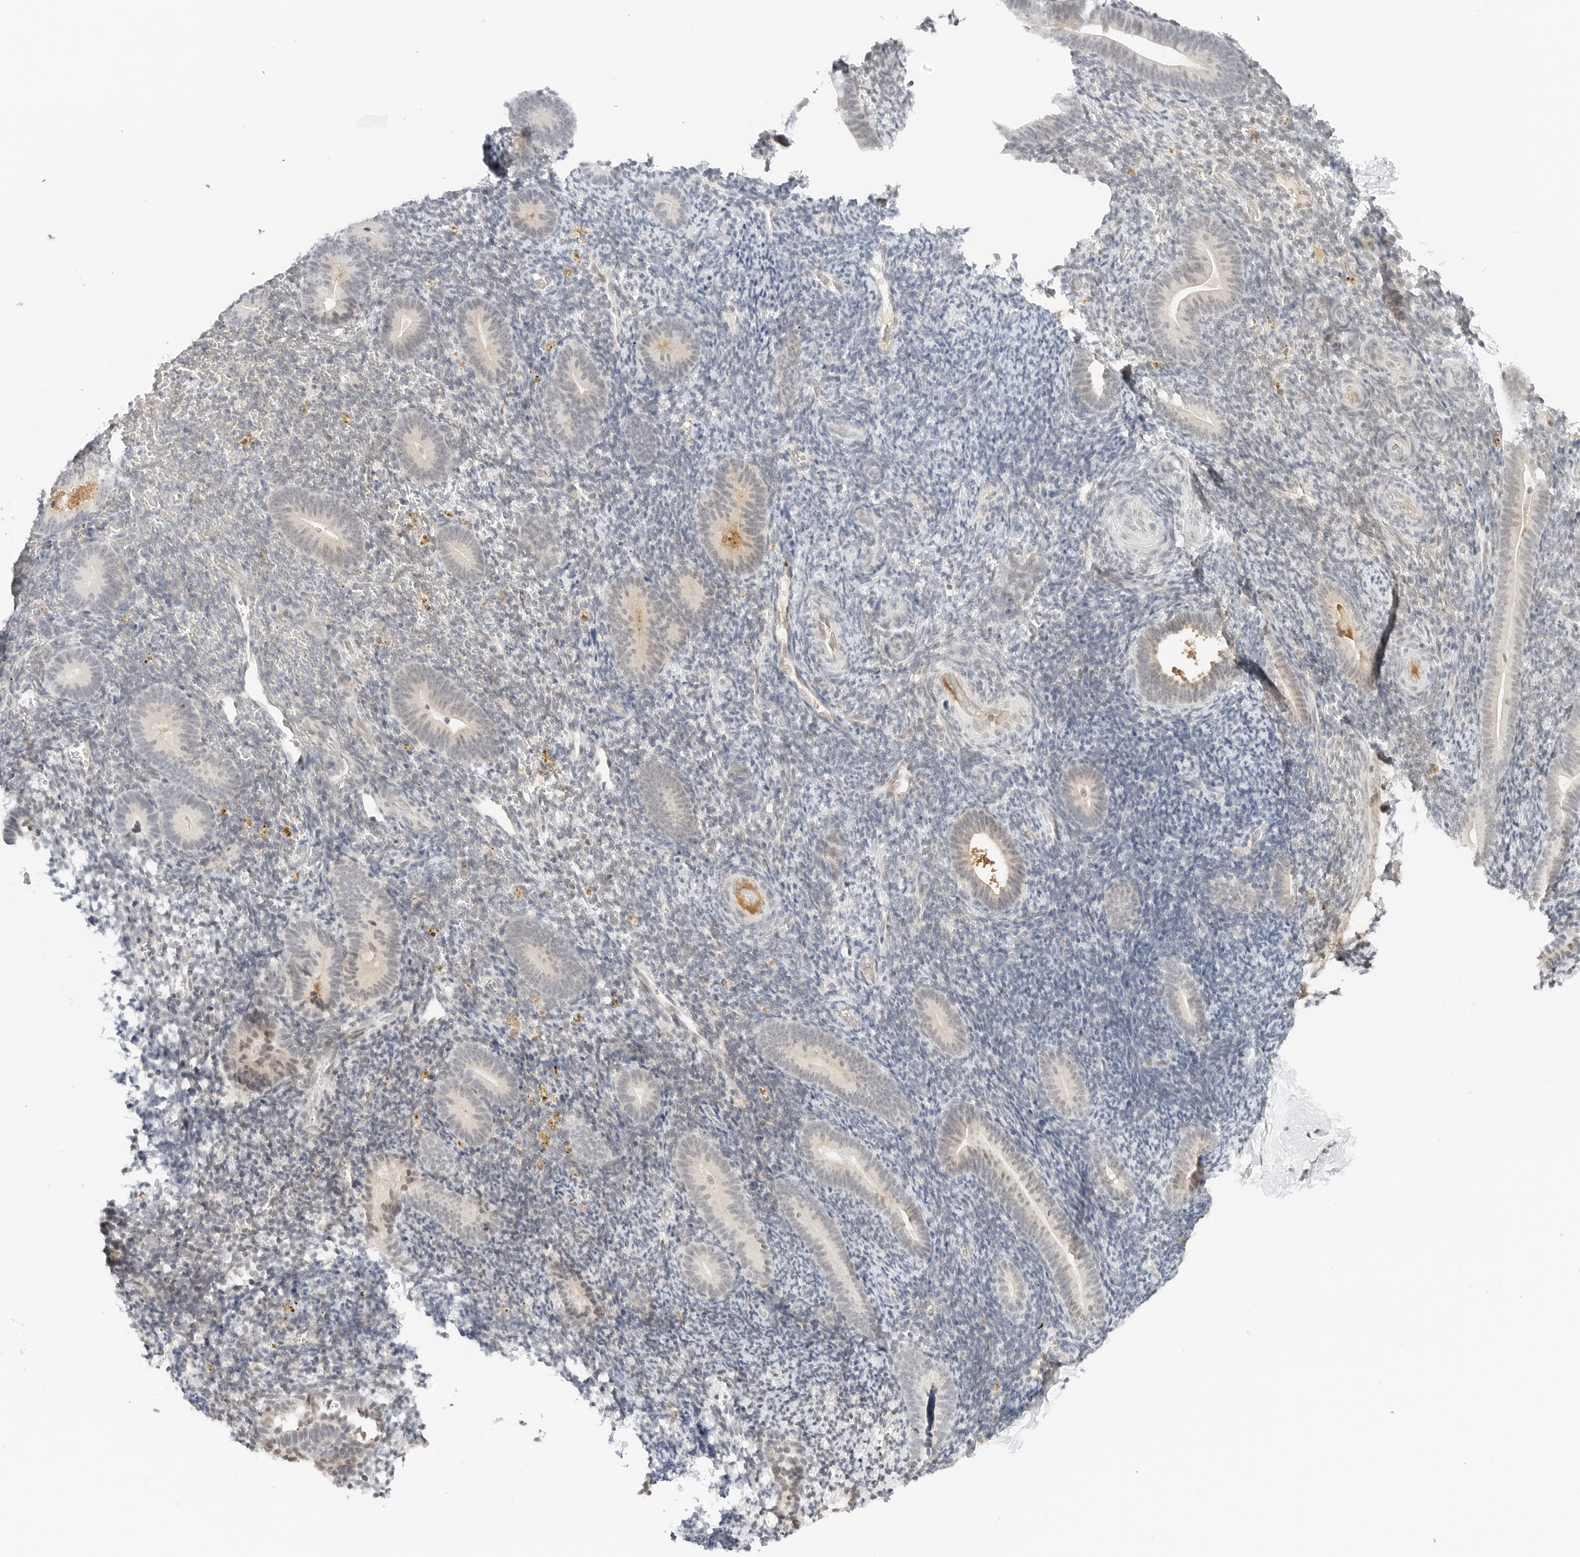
{"staining": {"intensity": "negative", "quantity": "none", "location": "none"}, "tissue": "endometrium", "cell_type": "Cells in endometrial stroma", "image_type": "normal", "snomed": [{"axis": "morphology", "description": "Normal tissue, NOS"}, {"axis": "topography", "description": "Endometrium"}], "caption": "The histopathology image demonstrates no staining of cells in endometrial stroma in normal endometrium. The staining was performed using DAB (3,3'-diaminobenzidine) to visualize the protein expression in brown, while the nuclei were stained in blue with hematoxylin (Magnification: 20x).", "gene": "NEO1", "patient": {"sex": "female", "age": 51}}